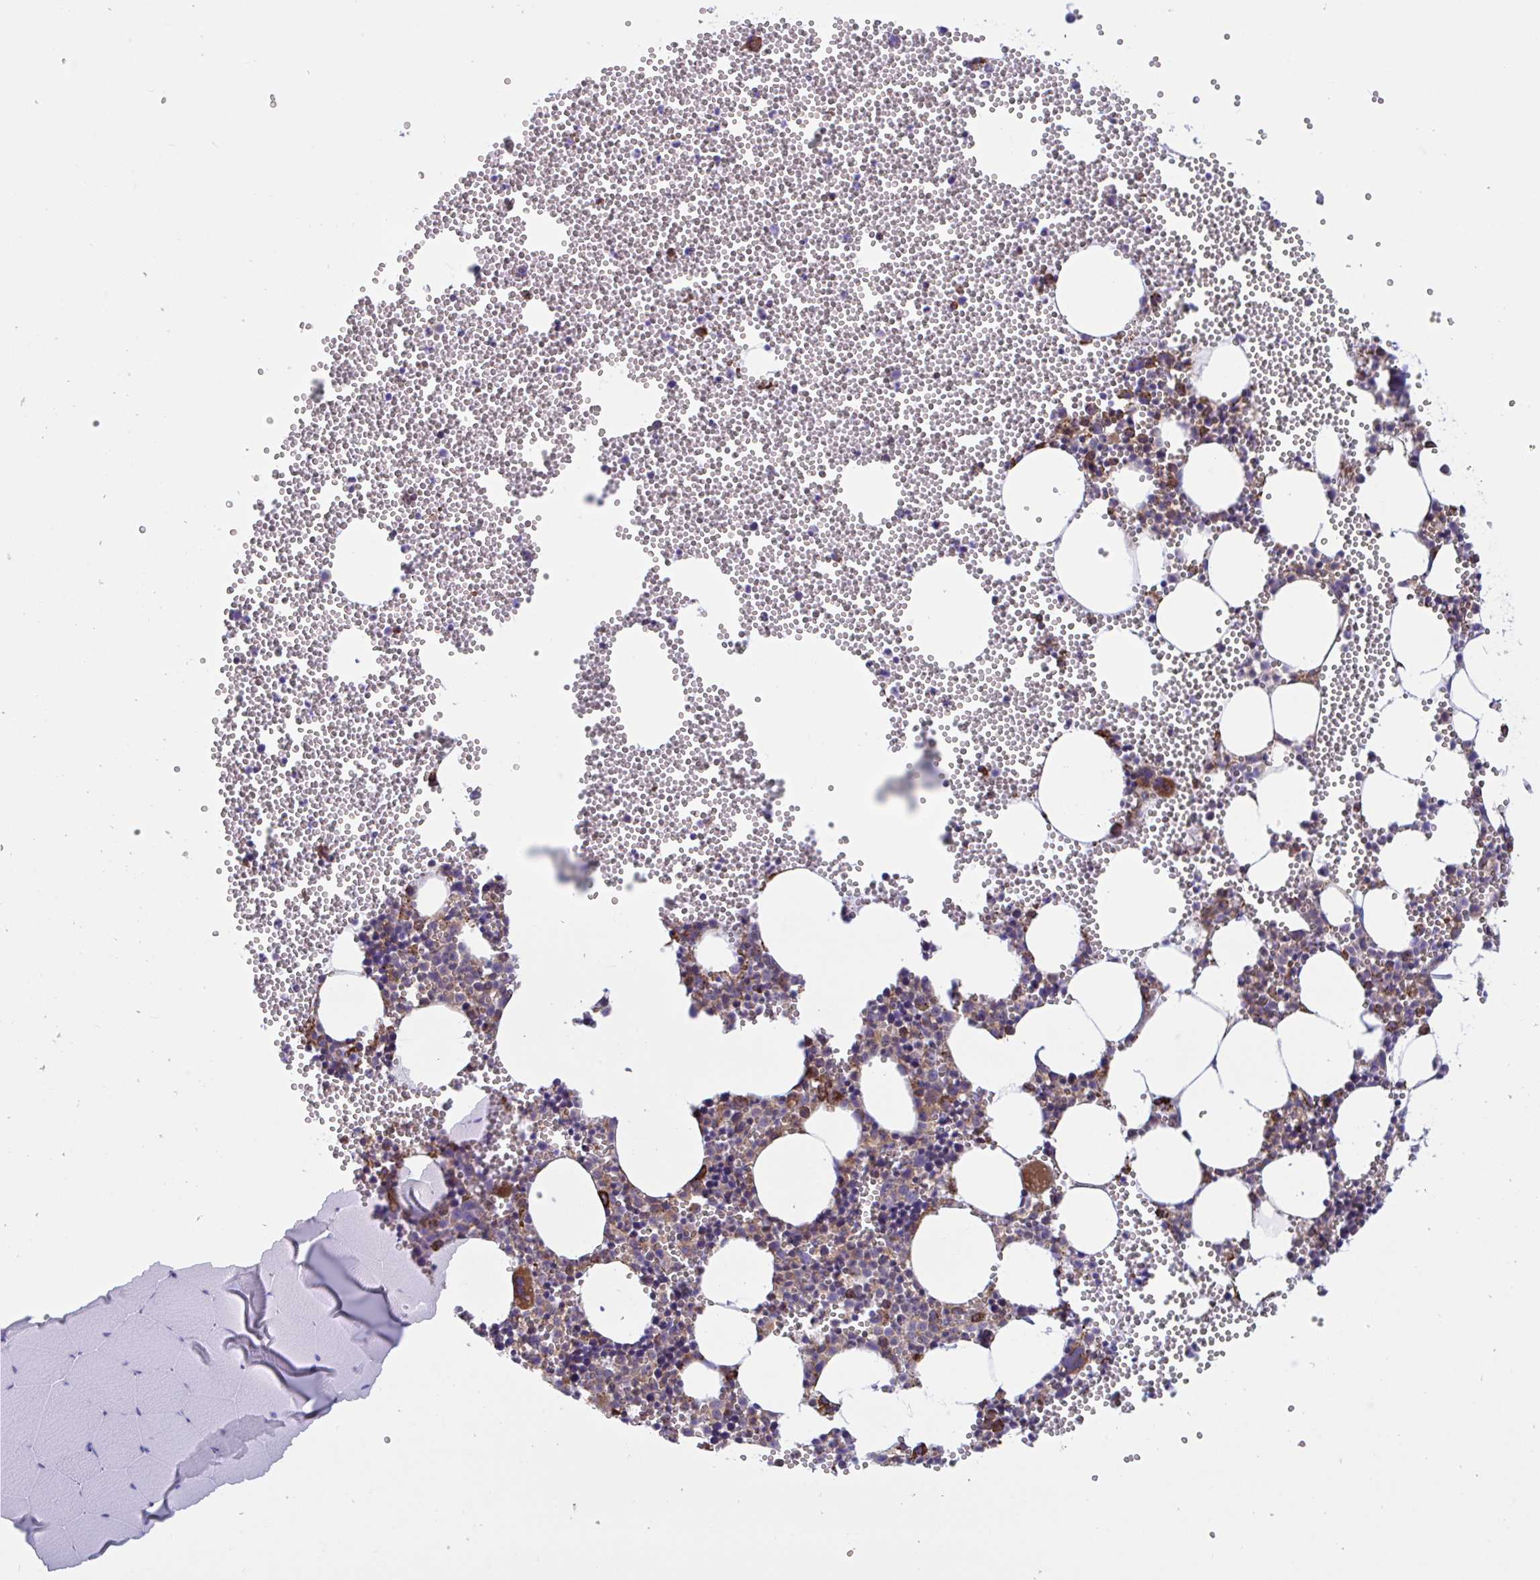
{"staining": {"intensity": "strong", "quantity": "25%-75%", "location": "cytoplasmic/membranous"}, "tissue": "bone marrow", "cell_type": "Hematopoietic cells", "image_type": "normal", "snomed": [{"axis": "morphology", "description": "Normal tissue, NOS"}, {"axis": "topography", "description": "Bone marrow"}], "caption": "The micrograph demonstrates immunohistochemical staining of benign bone marrow. There is strong cytoplasmic/membranous expression is seen in approximately 25%-75% of hematopoietic cells. (Stains: DAB (3,3'-diaminobenzidine) in brown, nuclei in blue, Microscopy: brightfield microscopy at high magnification).", "gene": "PEAK3", "patient": {"sex": "female", "age": 80}}